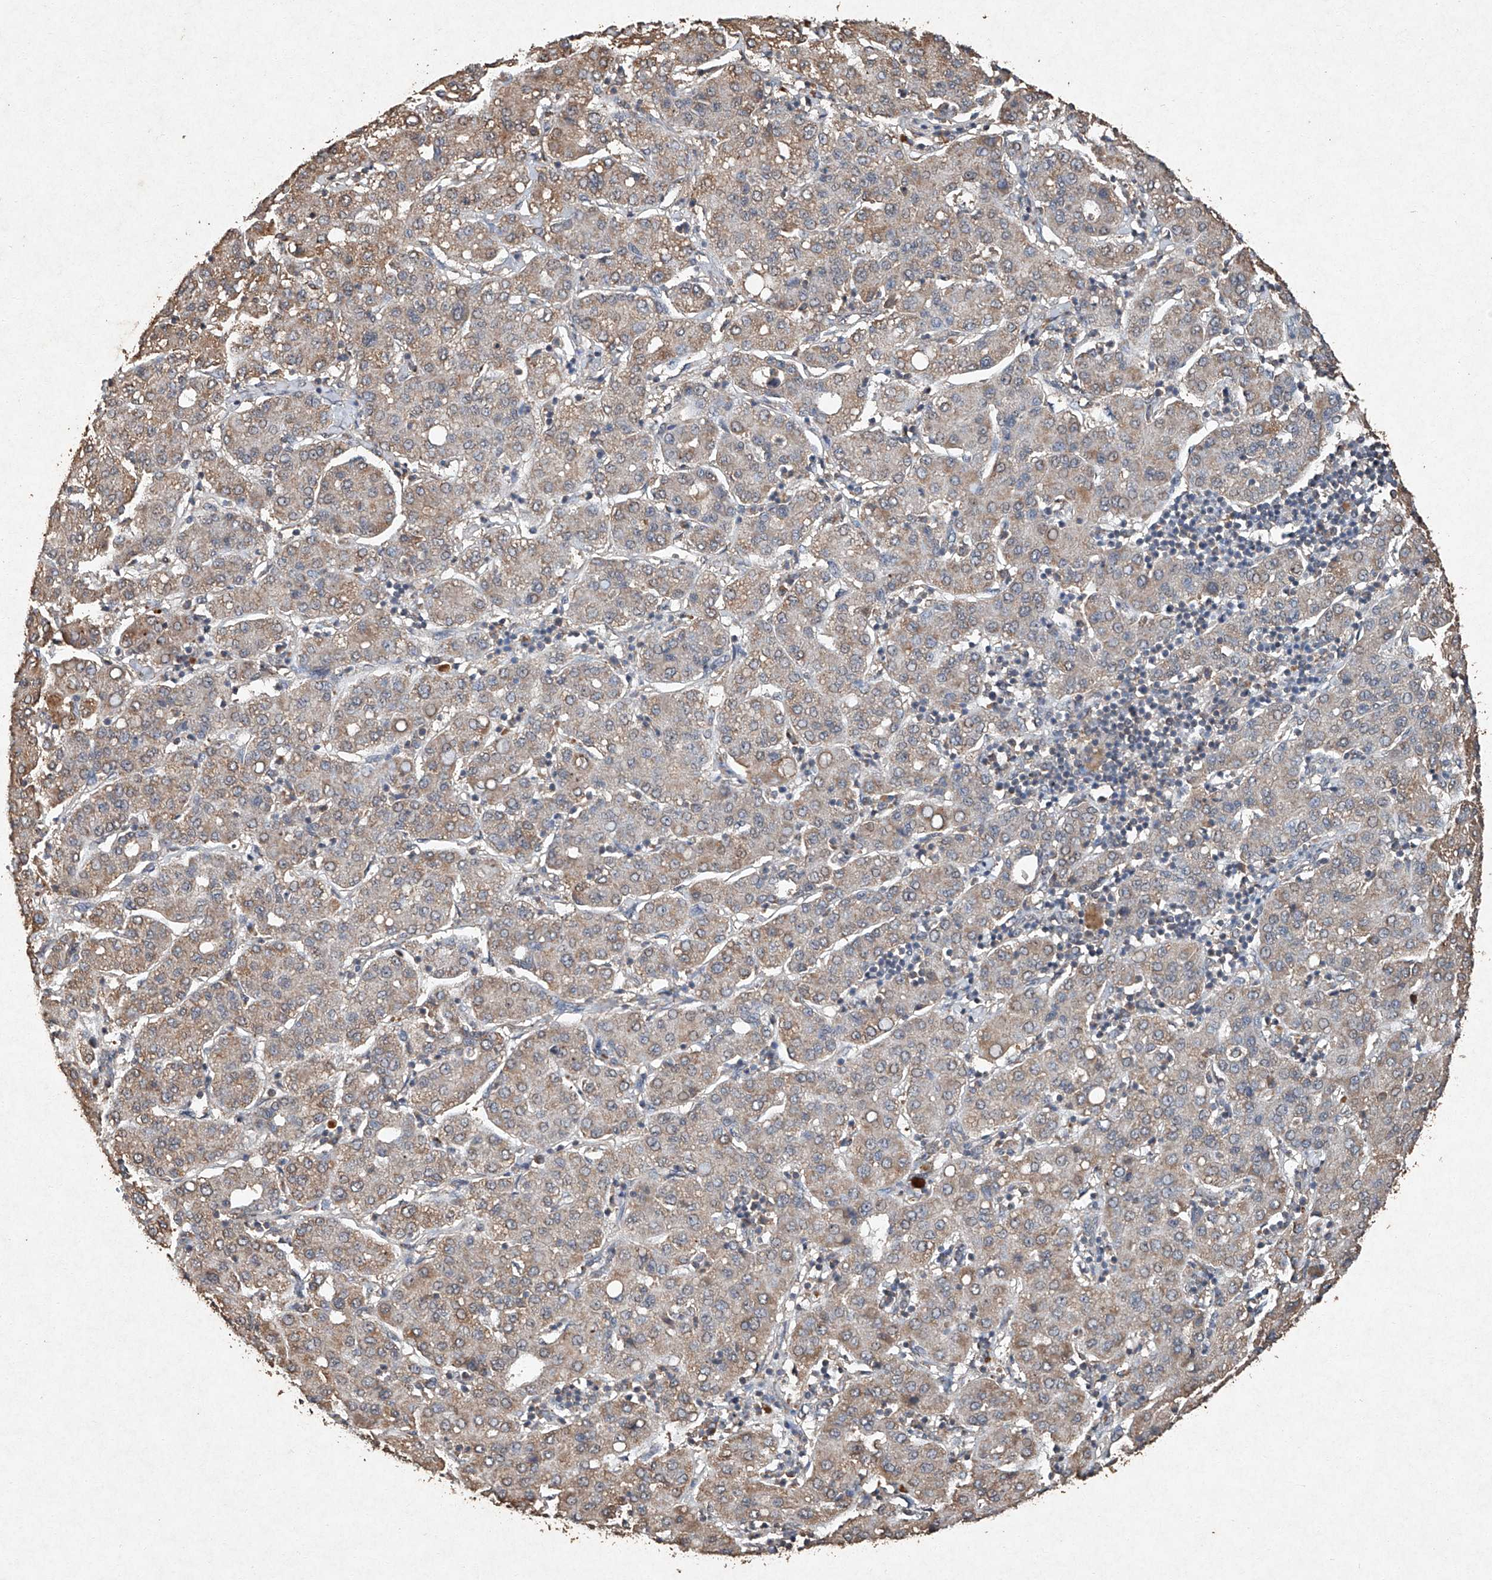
{"staining": {"intensity": "weak", "quantity": "25%-75%", "location": "cytoplasmic/membranous"}, "tissue": "liver cancer", "cell_type": "Tumor cells", "image_type": "cancer", "snomed": [{"axis": "morphology", "description": "Carcinoma, Hepatocellular, NOS"}, {"axis": "topography", "description": "Liver"}], "caption": "DAB (3,3'-diaminobenzidine) immunohistochemical staining of human liver cancer shows weak cytoplasmic/membranous protein positivity in about 25%-75% of tumor cells.", "gene": "STK3", "patient": {"sex": "male", "age": 65}}